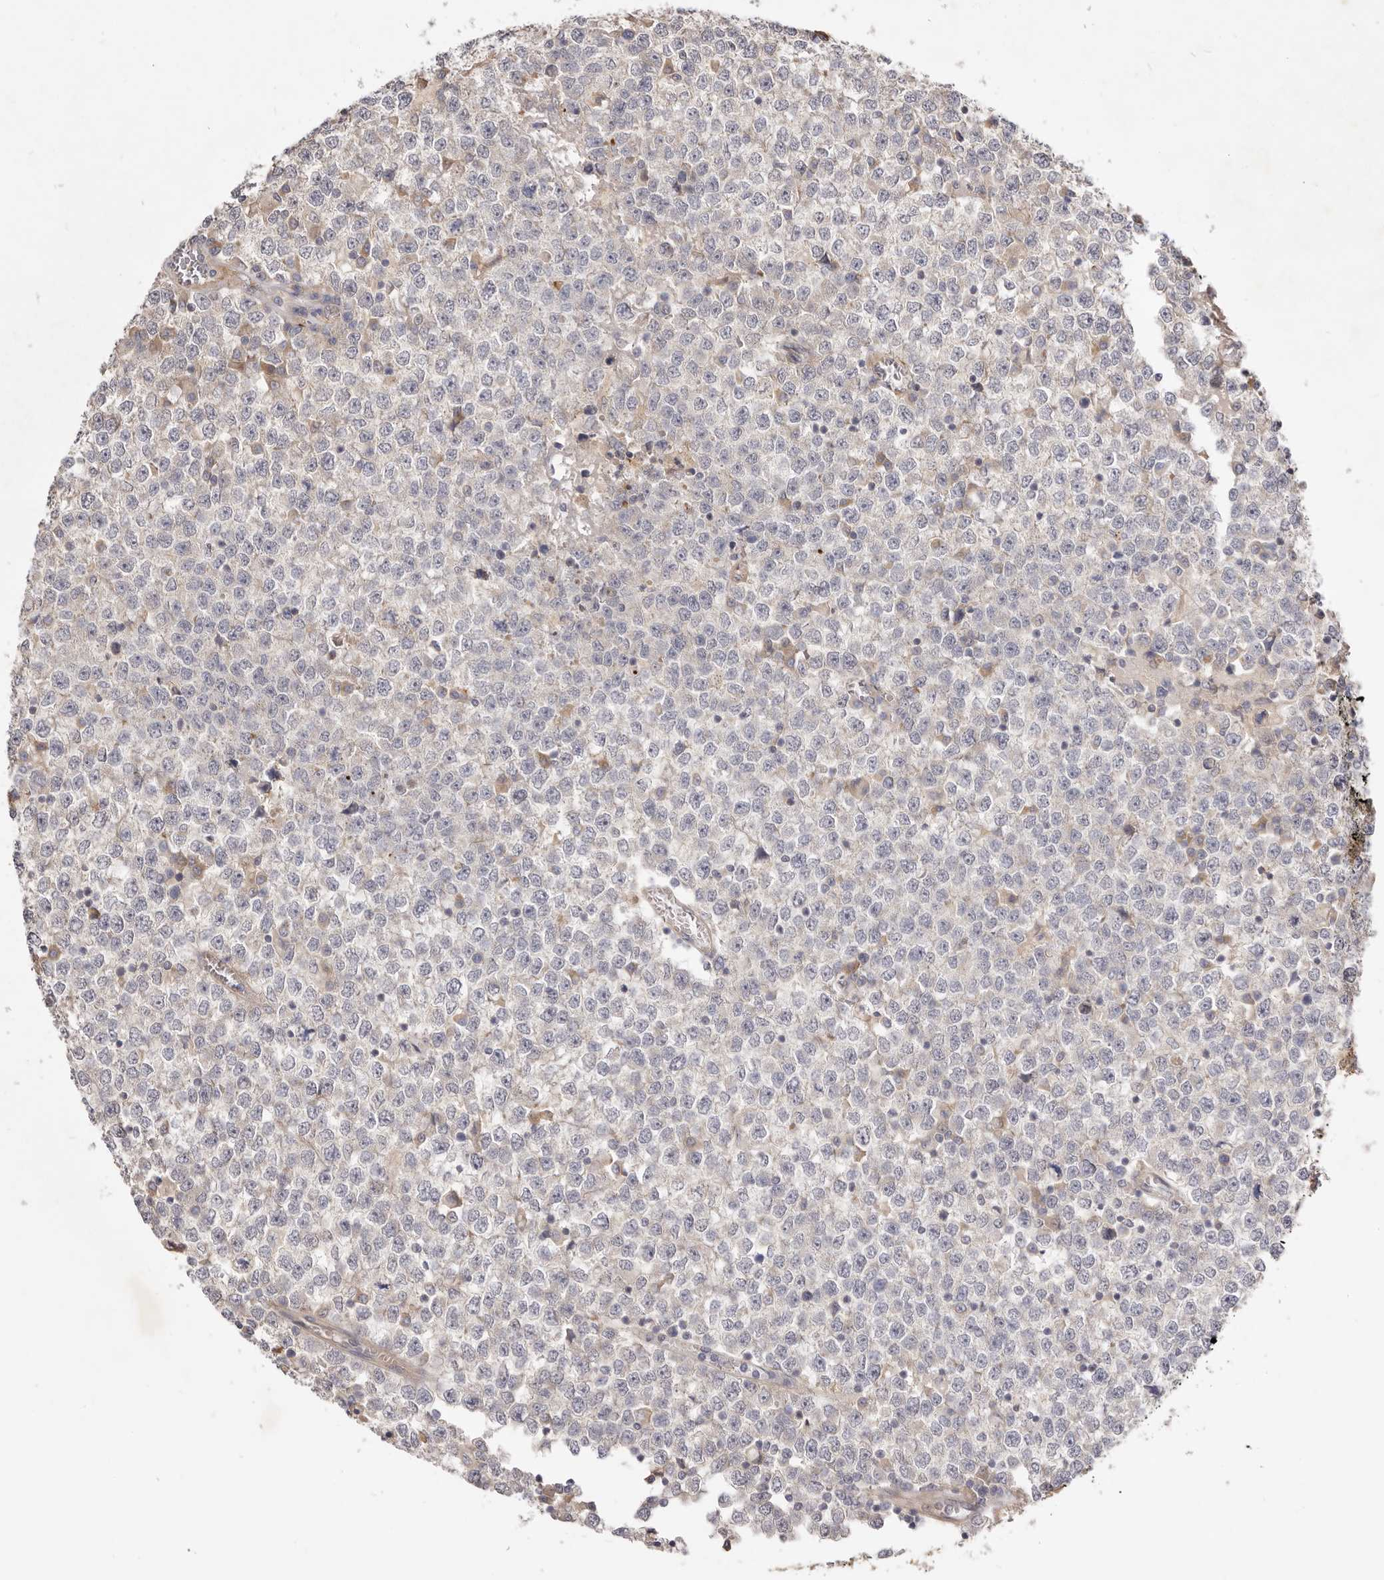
{"staining": {"intensity": "negative", "quantity": "none", "location": "none"}, "tissue": "testis cancer", "cell_type": "Tumor cells", "image_type": "cancer", "snomed": [{"axis": "morphology", "description": "Seminoma, NOS"}, {"axis": "topography", "description": "Testis"}], "caption": "Immunohistochemistry micrograph of human testis seminoma stained for a protein (brown), which exhibits no expression in tumor cells.", "gene": "ADAMTS9", "patient": {"sex": "male", "age": 65}}